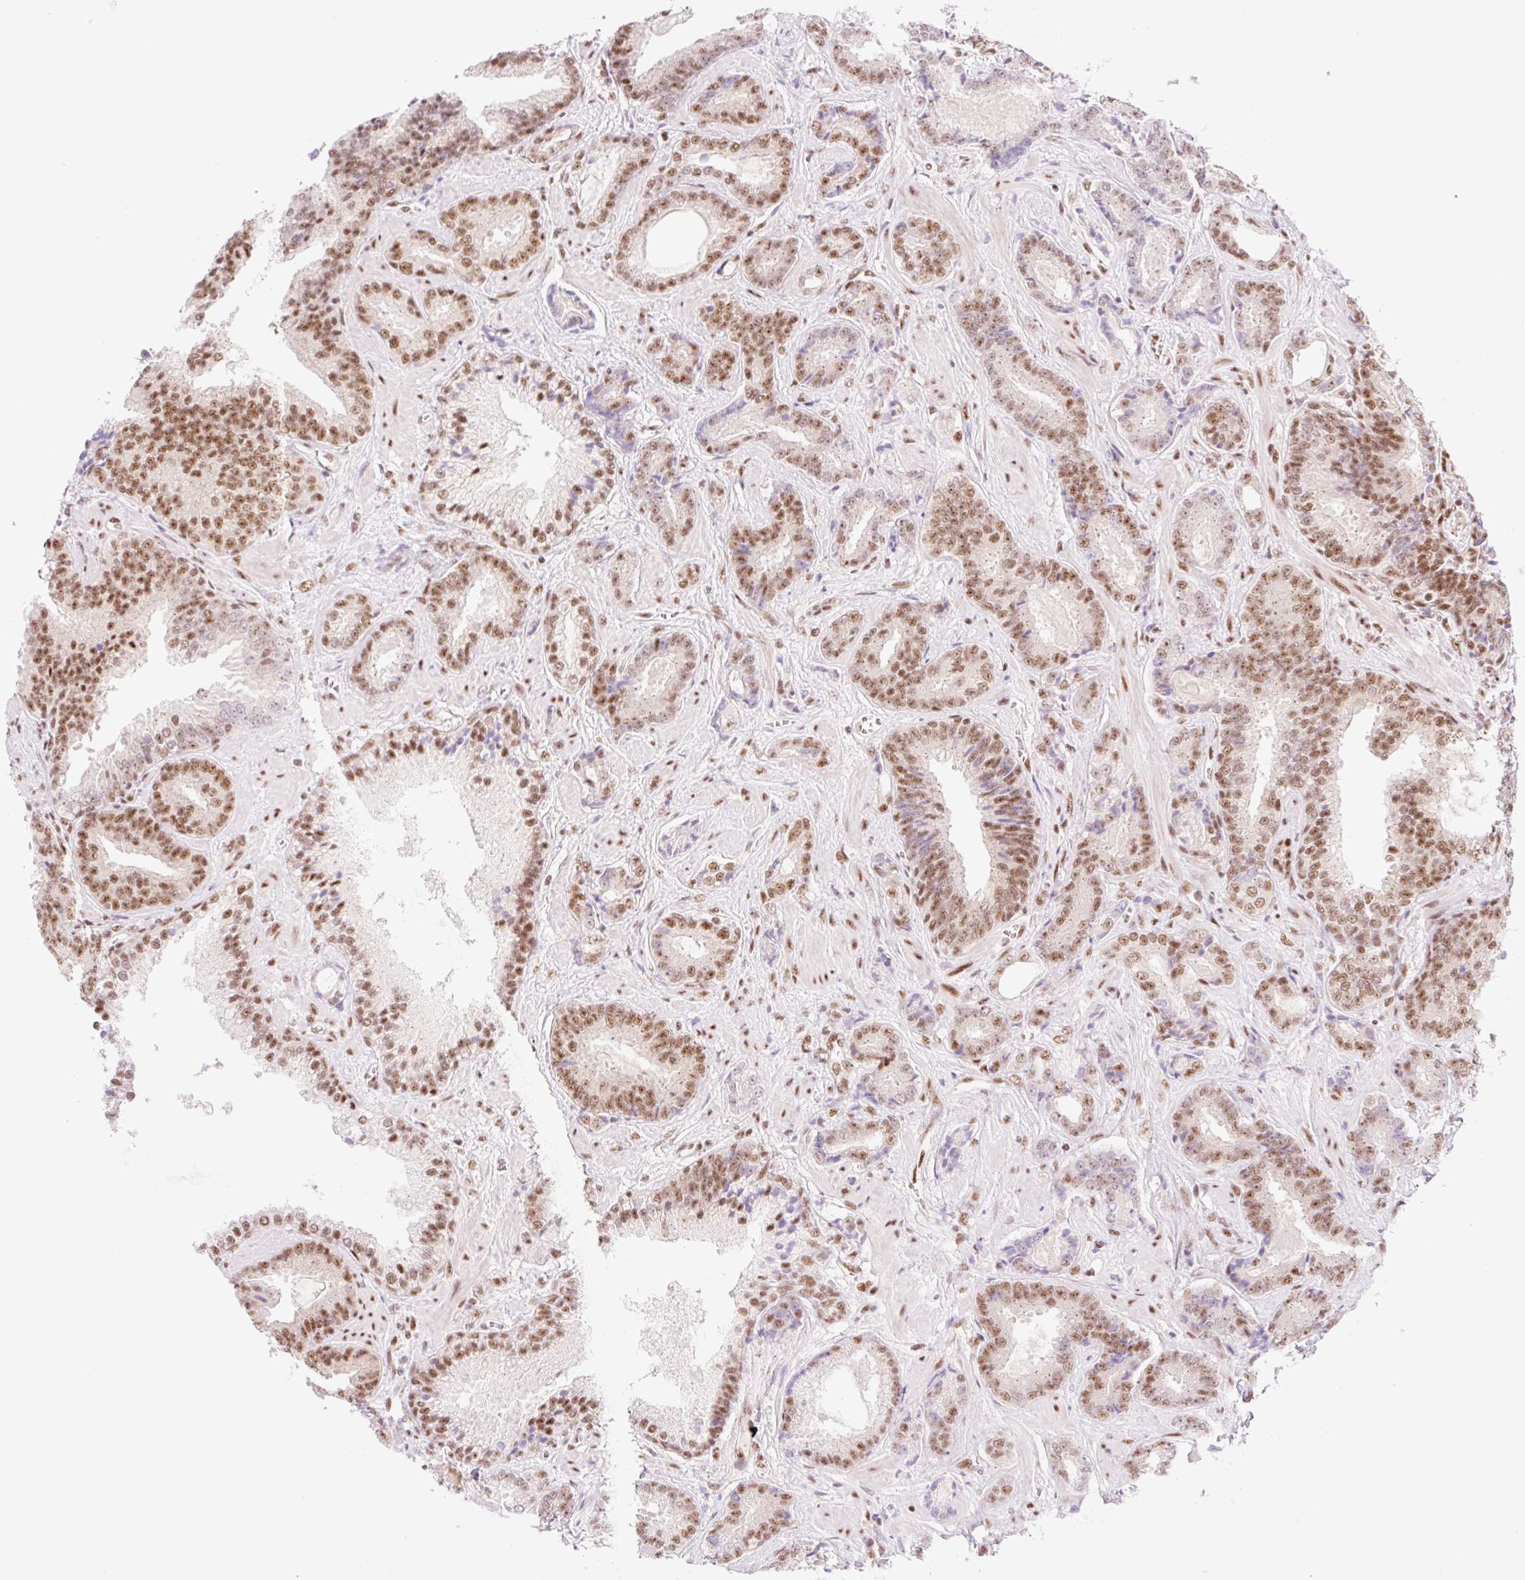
{"staining": {"intensity": "moderate", "quantity": "25%-75%", "location": "nuclear"}, "tissue": "prostate cancer", "cell_type": "Tumor cells", "image_type": "cancer", "snomed": [{"axis": "morphology", "description": "Adenocarcinoma, Low grade"}, {"axis": "topography", "description": "Prostate"}], "caption": "DAB (3,3'-diaminobenzidine) immunohistochemical staining of human prostate cancer exhibits moderate nuclear protein expression in approximately 25%-75% of tumor cells.", "gene": "PRDM11", "patient": {"sex": "male", "age": 62}}